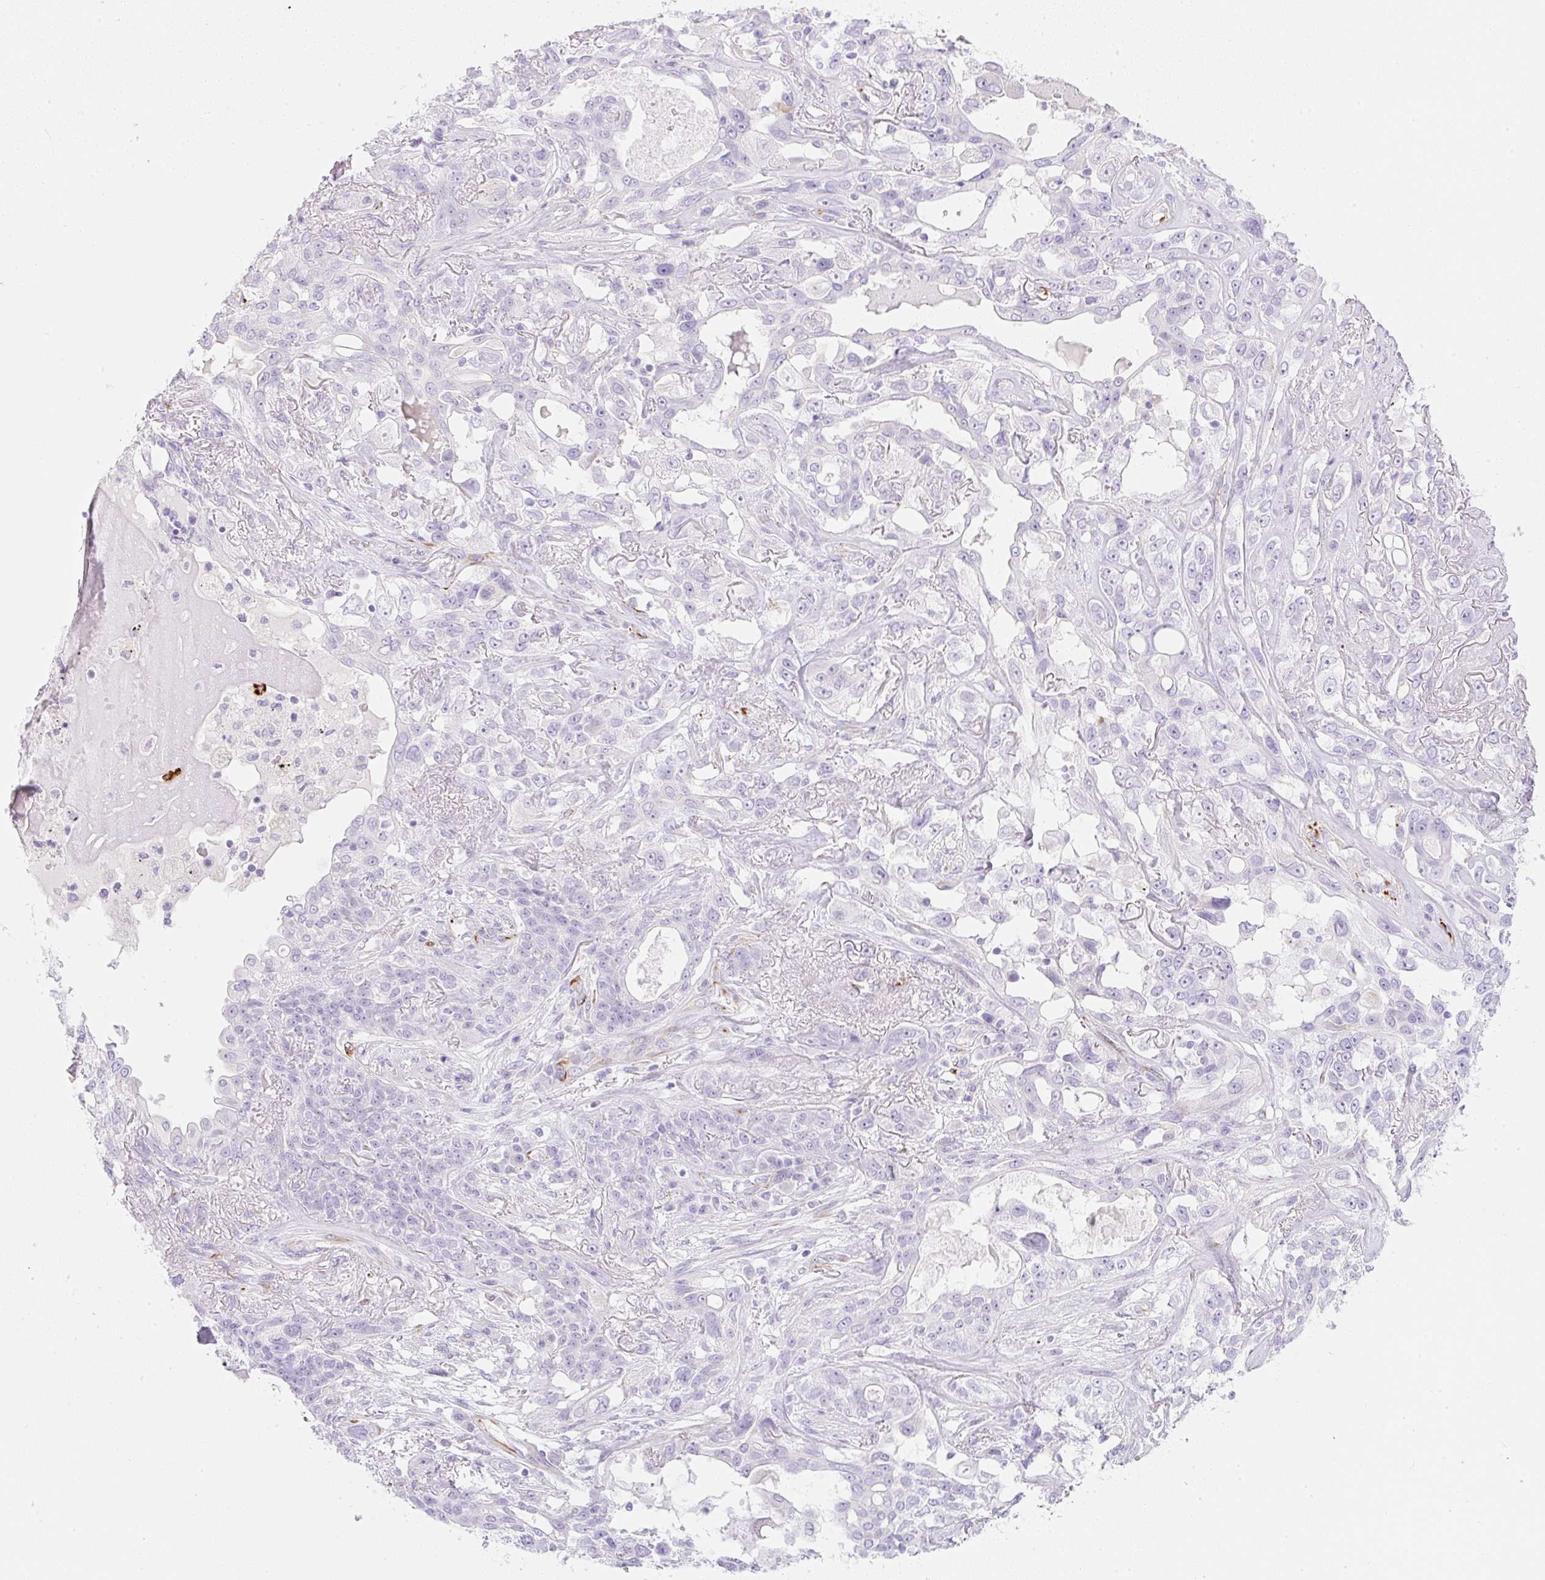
{"staining": {"intensity": "negative", "quantity": "none", "location": "none"}, "tissue": "lung cancer", "cell_type": "Tumor cells", "image_type": "cancer", "snomed": [{"axis": "morphology", "description": "Squamous cell carcinoma, NOS"}, {"axis": "topography", "description": "Lung"}], "caption": "IHC of squamous cell carcinoma (lung) displays no staining in tumor cells. Nuclei are stained in blue.", "gene": "ZNF689", "patient": {"sex": "female", "age": 70}}